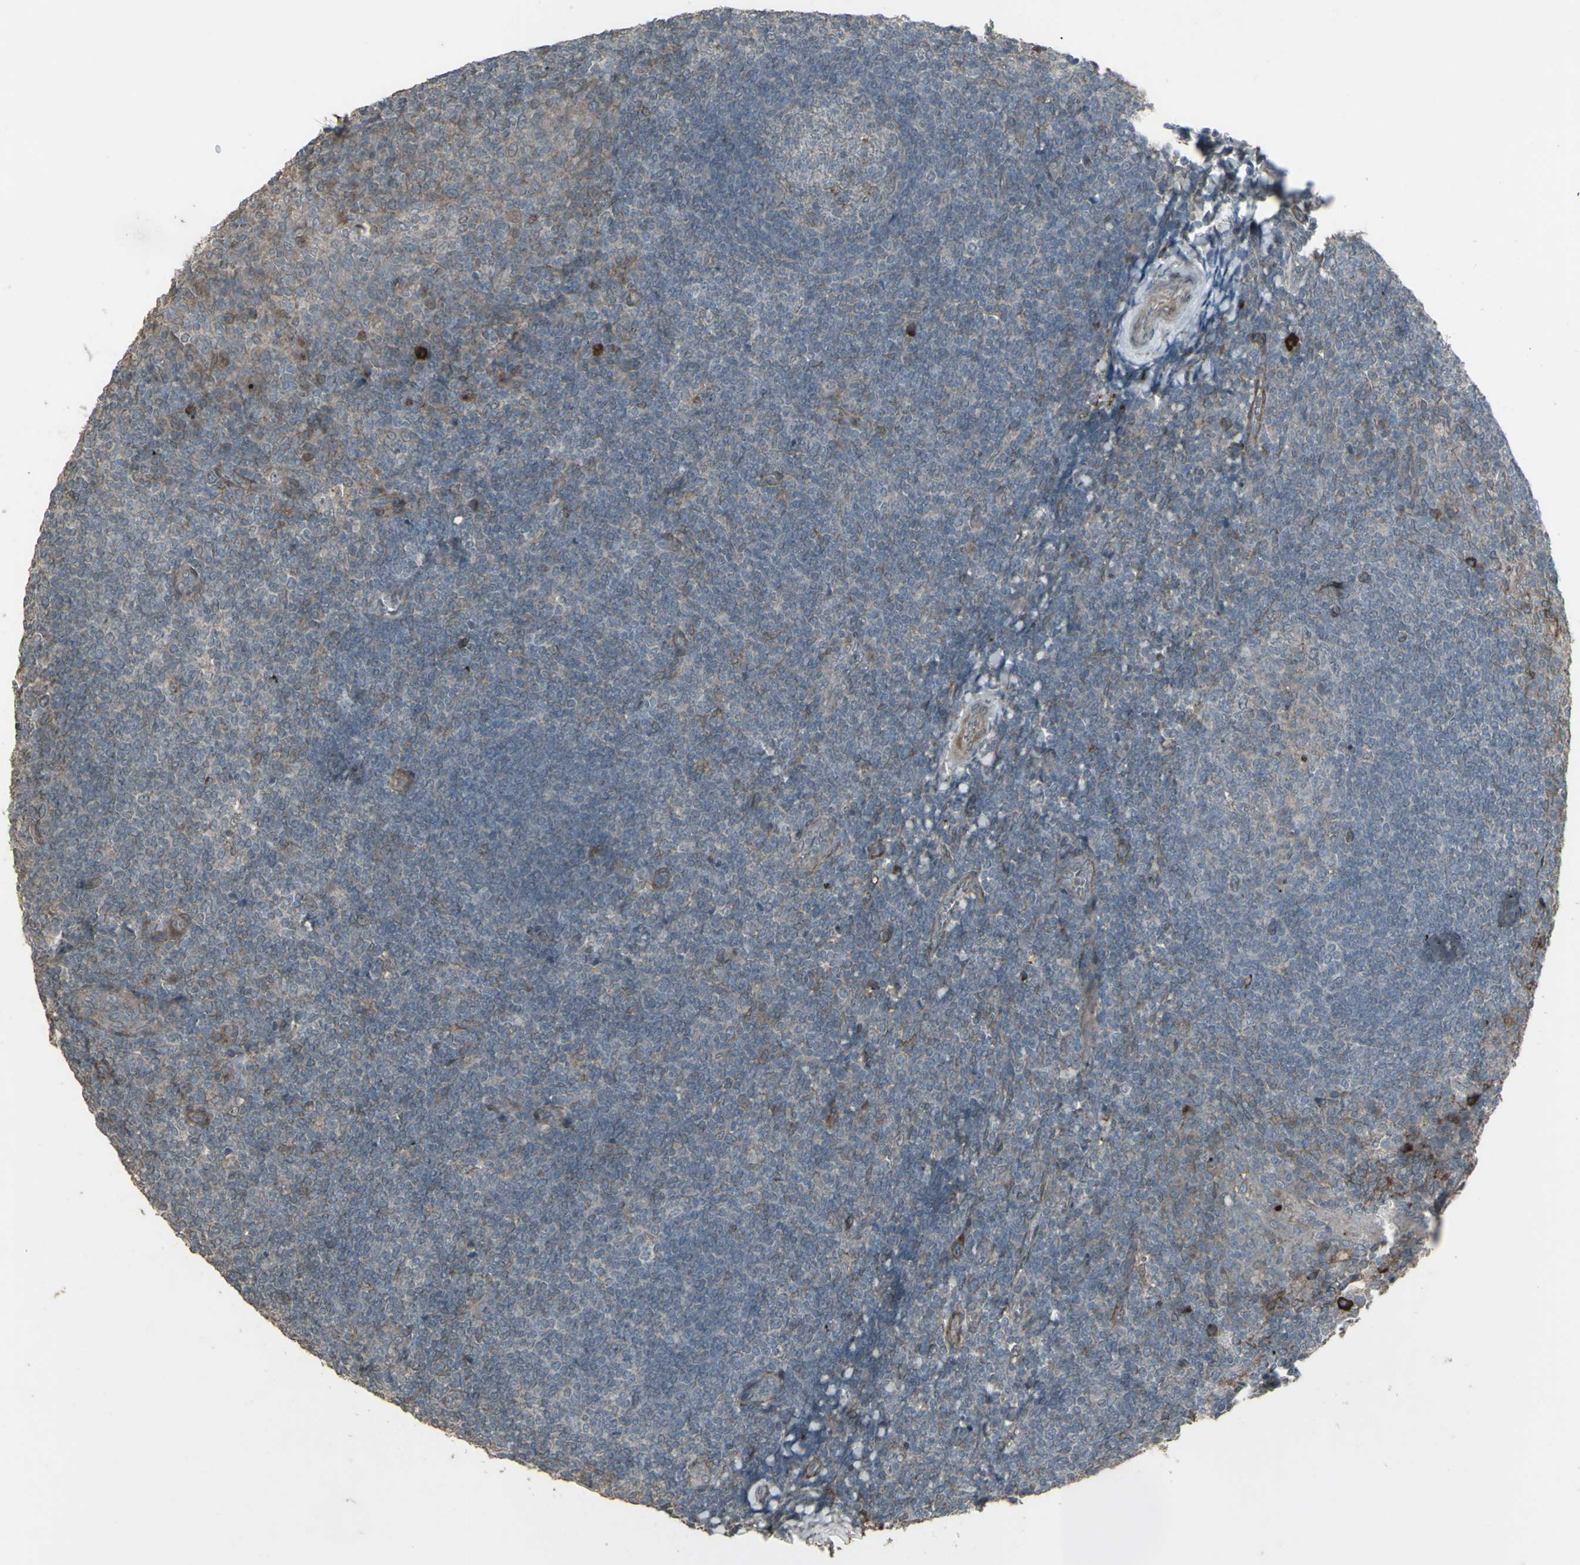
{"staining": {"intensity": "negative", "quantity": "none", "location": "none"}, "tissue": "tonsil", "cell_type": "Germinal center cells", "image_type": "normal", "snomed": [{"axis": "morphology", "description": "Normal tissue, NOS"}, {"axis": "topography", "description": "Tonsil"}], "caption": "Tonsil stained for a protein using IHC displays no expression germinal center cells.", "gene": "SMO", "patient": {"sex": "male", "age": 31}}